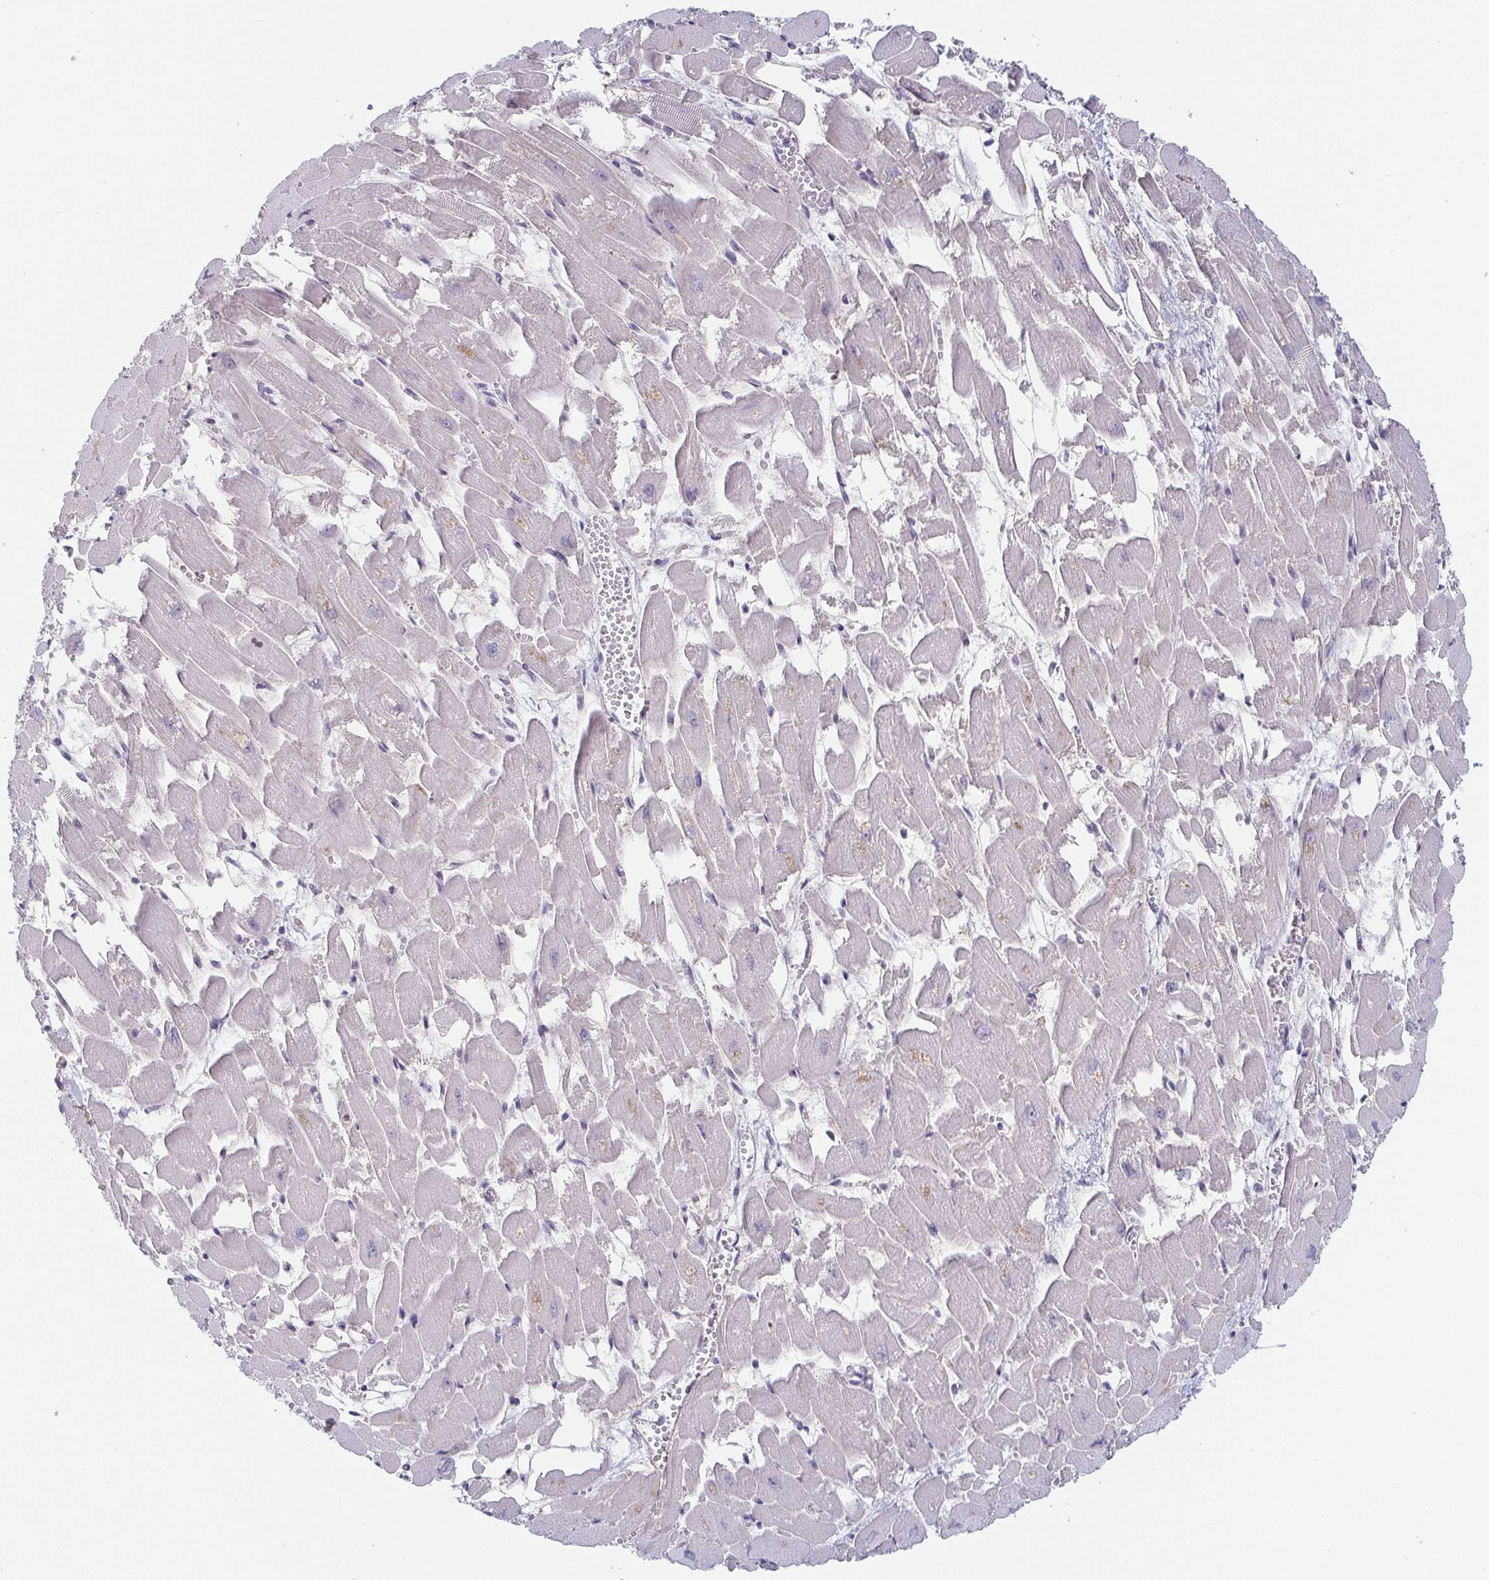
{"staining": {"intensity": "weak", "quantity": "25%-75%", "location": "cytoplasmic/membranous"}, "tissue": "heart muscle", "cell_type": "Cardiomyocytes", "image_type": "normal", "snomed": [{"axis": "morphology", "description": "Normal tissue, NOS"}, {"axis": "topography", "description": "Heart"}], "caption": "Protein staining by immunohistochemistry (IHC) displays weak cytoplasmic/membranous positivity in about 25%-75% of cardiomyocytes in benign heart muscle.", "gene": "EXOSC7", "patient": {"sex": "female", "age": 52}}